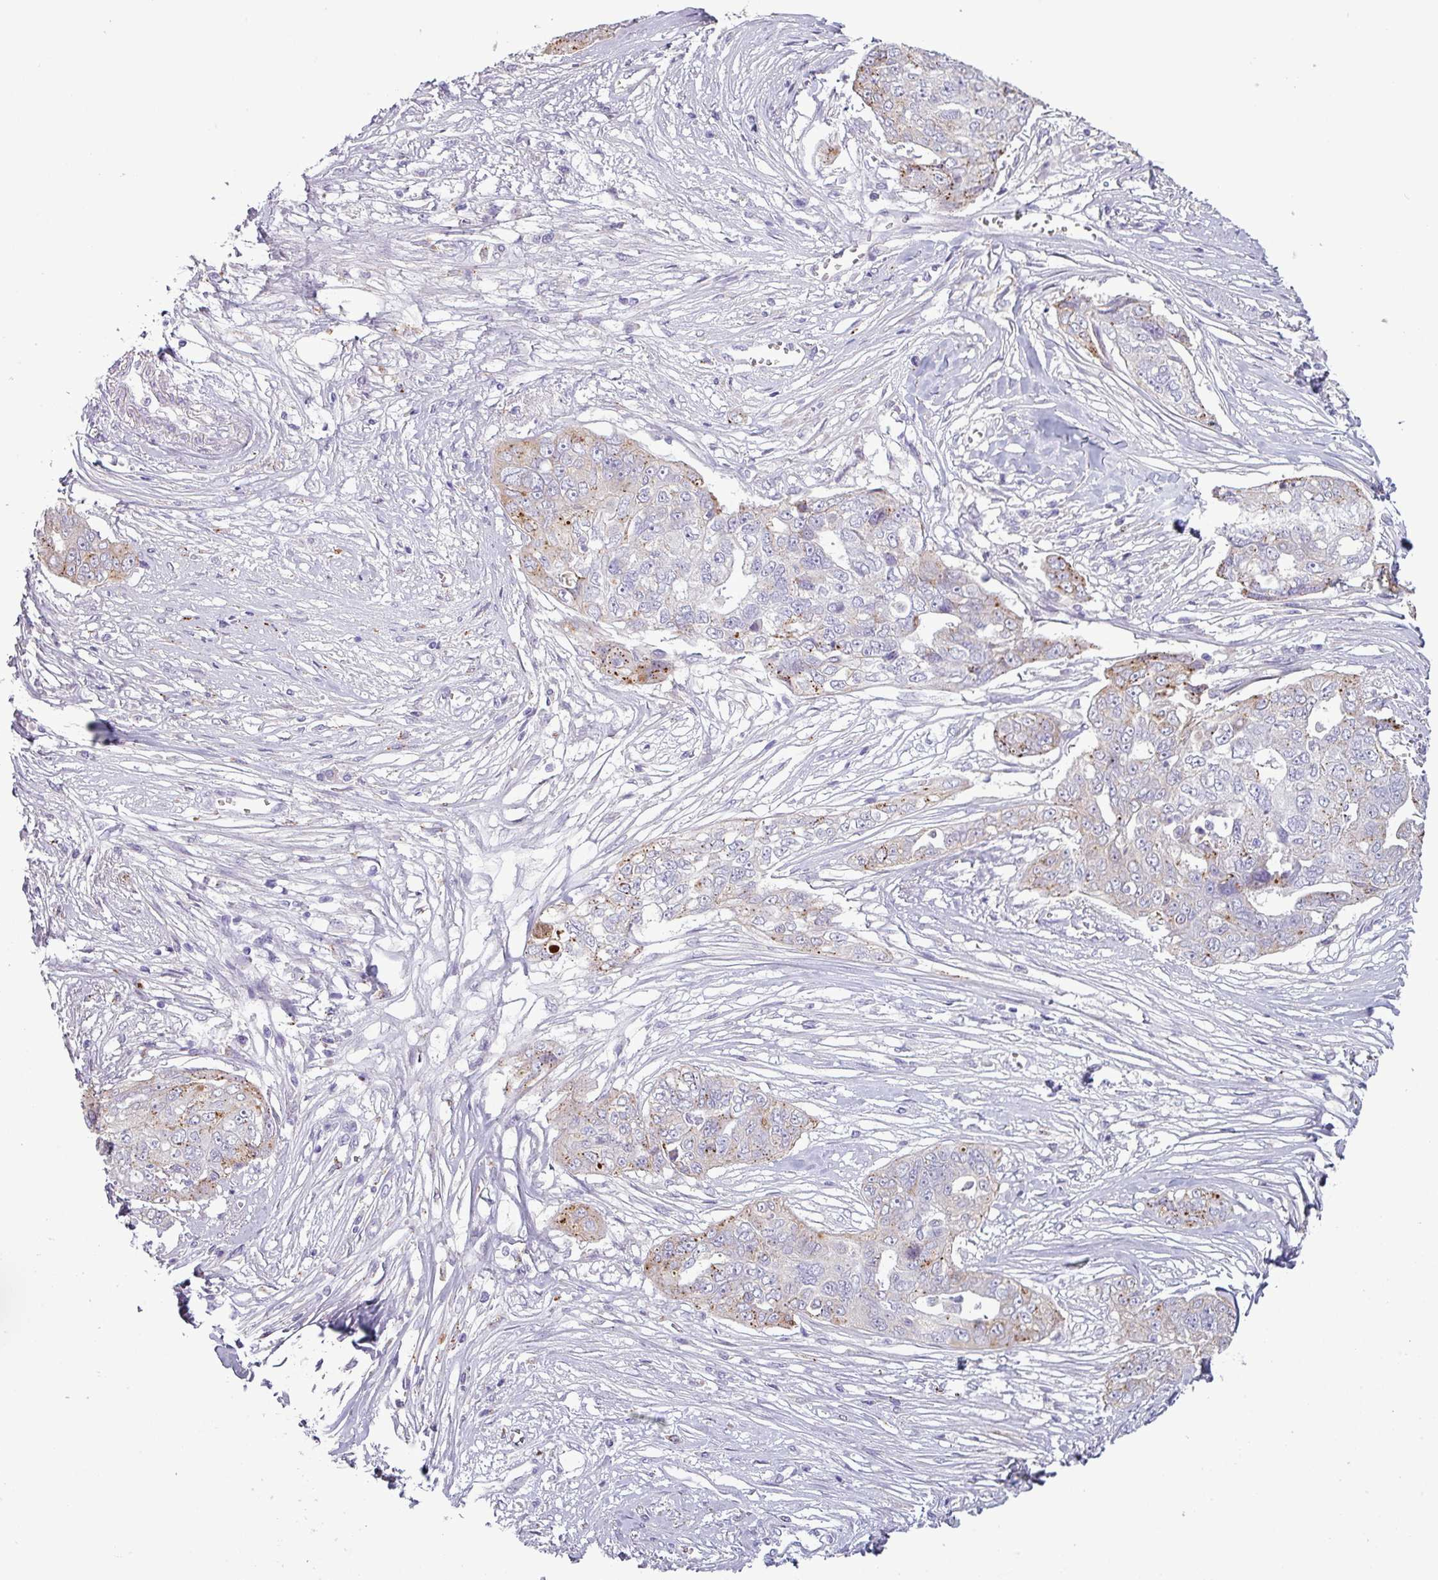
{"staining": {"intensity": "moderate", "quantity": "<25%", "location": "cytoplasmic/membranous"}, "tissue": "ovarian cancer", "cell_type": "Tumor cells", "image_type": "cancer", "snomed": [{"axis": "morphology", "description": "Carcinoma, endometroid"}, {"axis": "topography", "description": "Ovary"}], "caption": "Endometroid carcinoma (ovarian) was stained to show a protein in brown. There is low levels of moderate cytoplasmic/membranous staining in approximately <25% of tumor cells.", "gene": "C4B", "patient": {"sex": "female", "age": 70}}